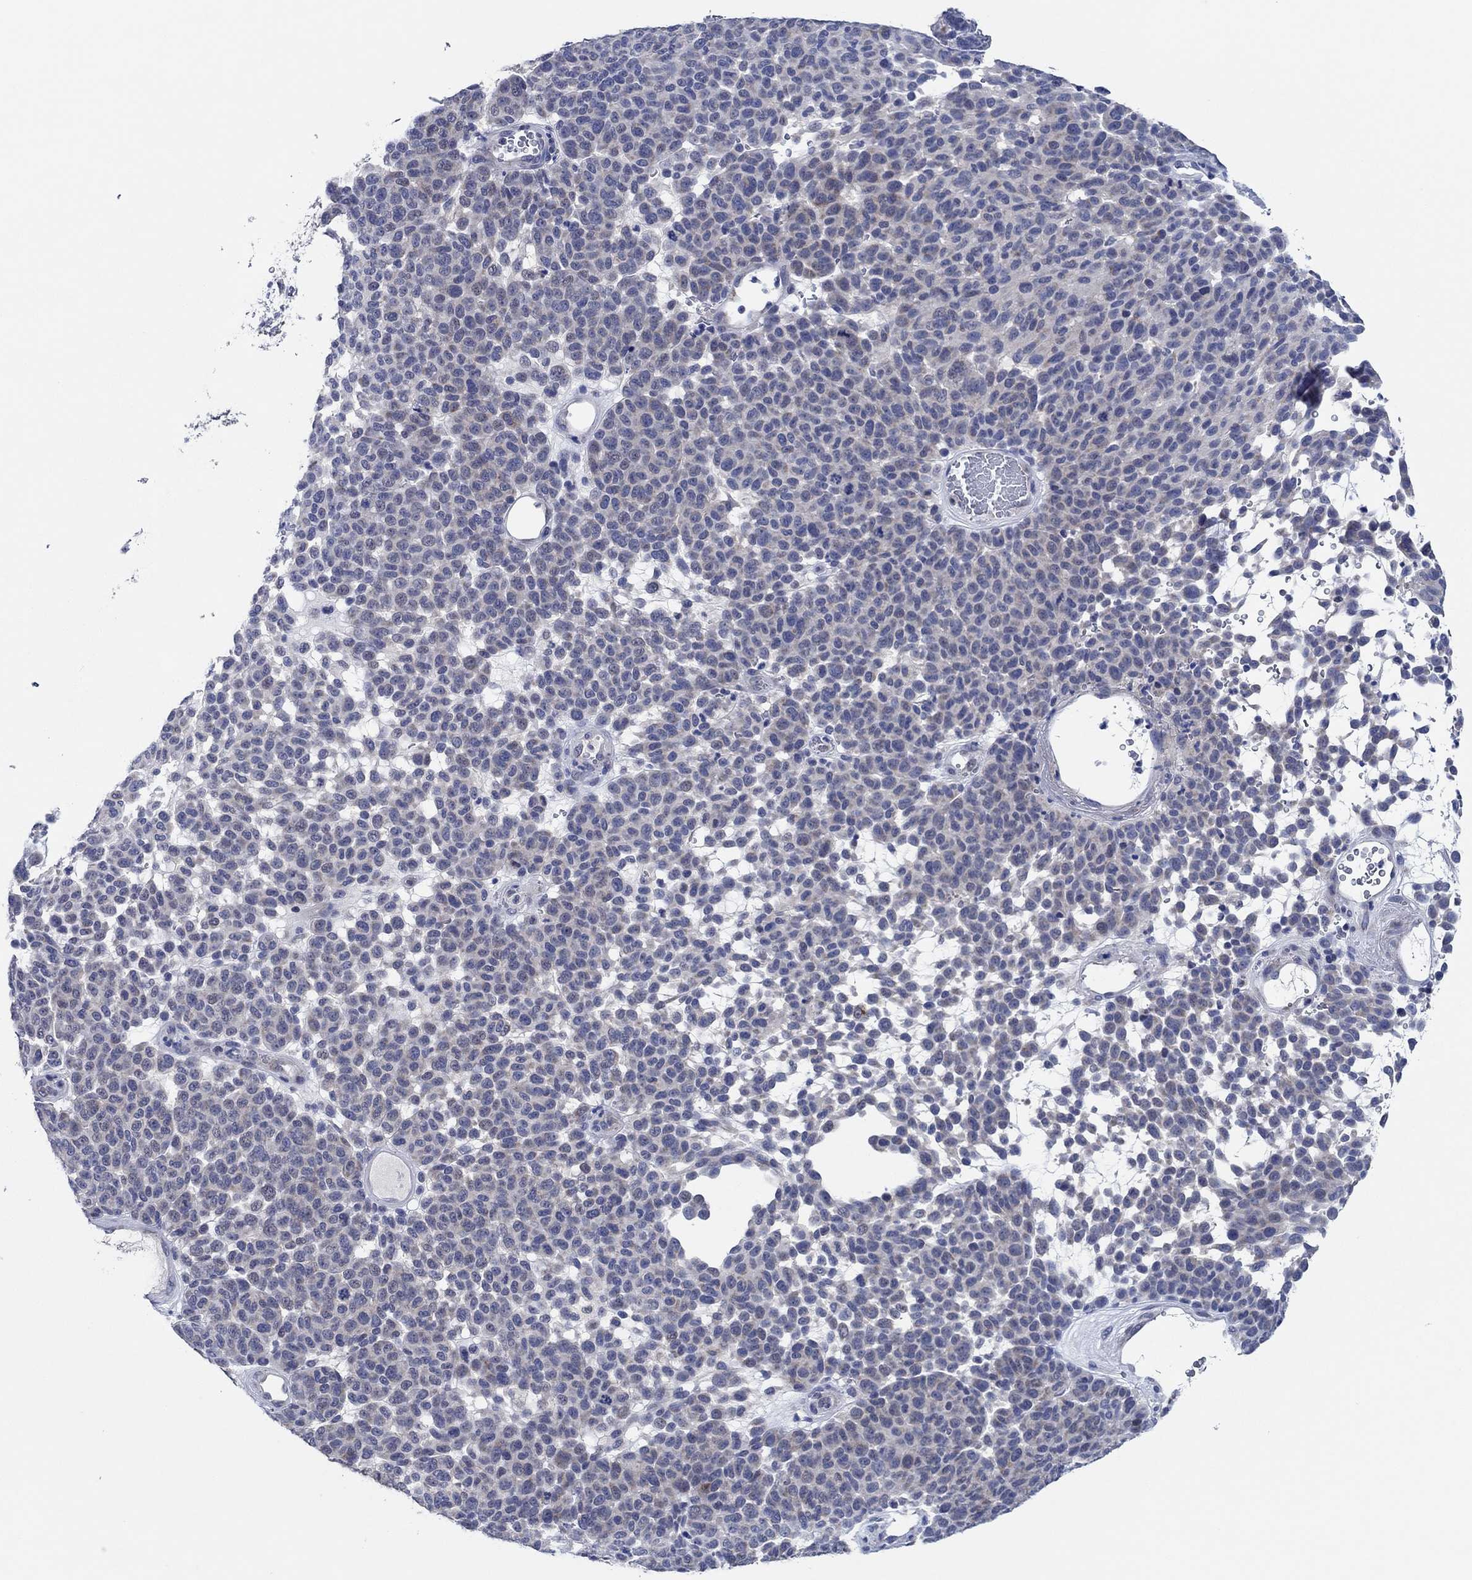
{"staining": {"intensity": "negative", "quantity": "none", "location": "none"}, "tissue": "melanoma", "cell_type": "Tumor cells", "image_type": "cancer", "snomed": [{"axis": "morphology", "description": "Malignant melanoma, NOS"}, {"axis": "topography", "description": "Skin"}], "caption": "DAB immunohistochemical staining of human melanoma reveals no significant positivity in tumor cells.", "gene": "PRRT3", "patient": {"sex": "male", "age": 59}}